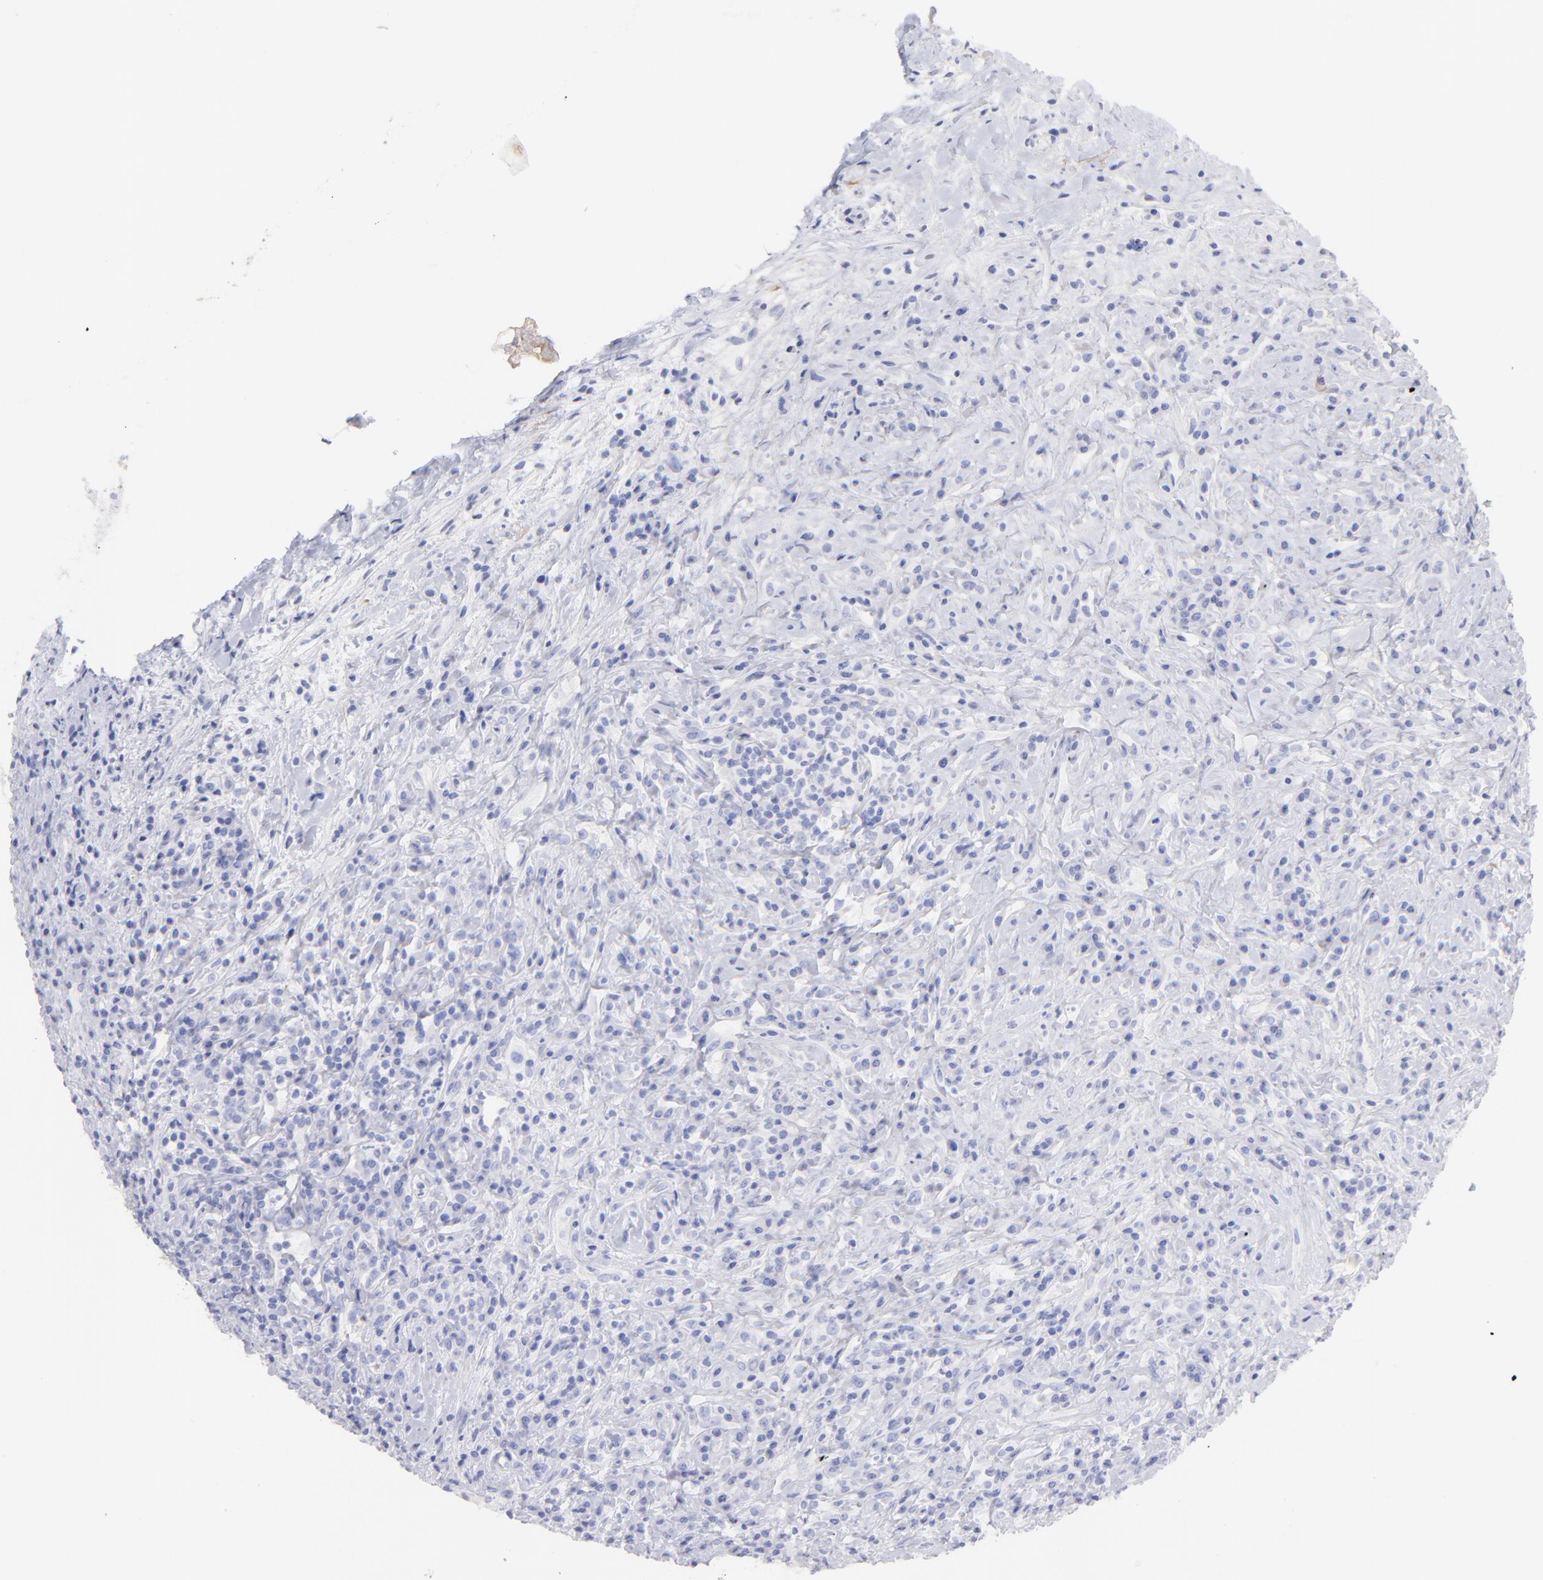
{"staining": {"intensity": "negative", "quantity": "none", "location": "none"}, "tissue": "lymphoma", "cell_type": "Tumor cells", "image_type": "cancer", "snomed": [{"axis": "morphology", "description": "Hodgkin's disease, NOS"}, {"axis": "topography", "description": "Lymph node"}], "caption": "The photomicrograph demonstrates no staining of tumor cells in lymphoma.", "gene": "F13B", "patient": {"sex": "female", "age": 25}}